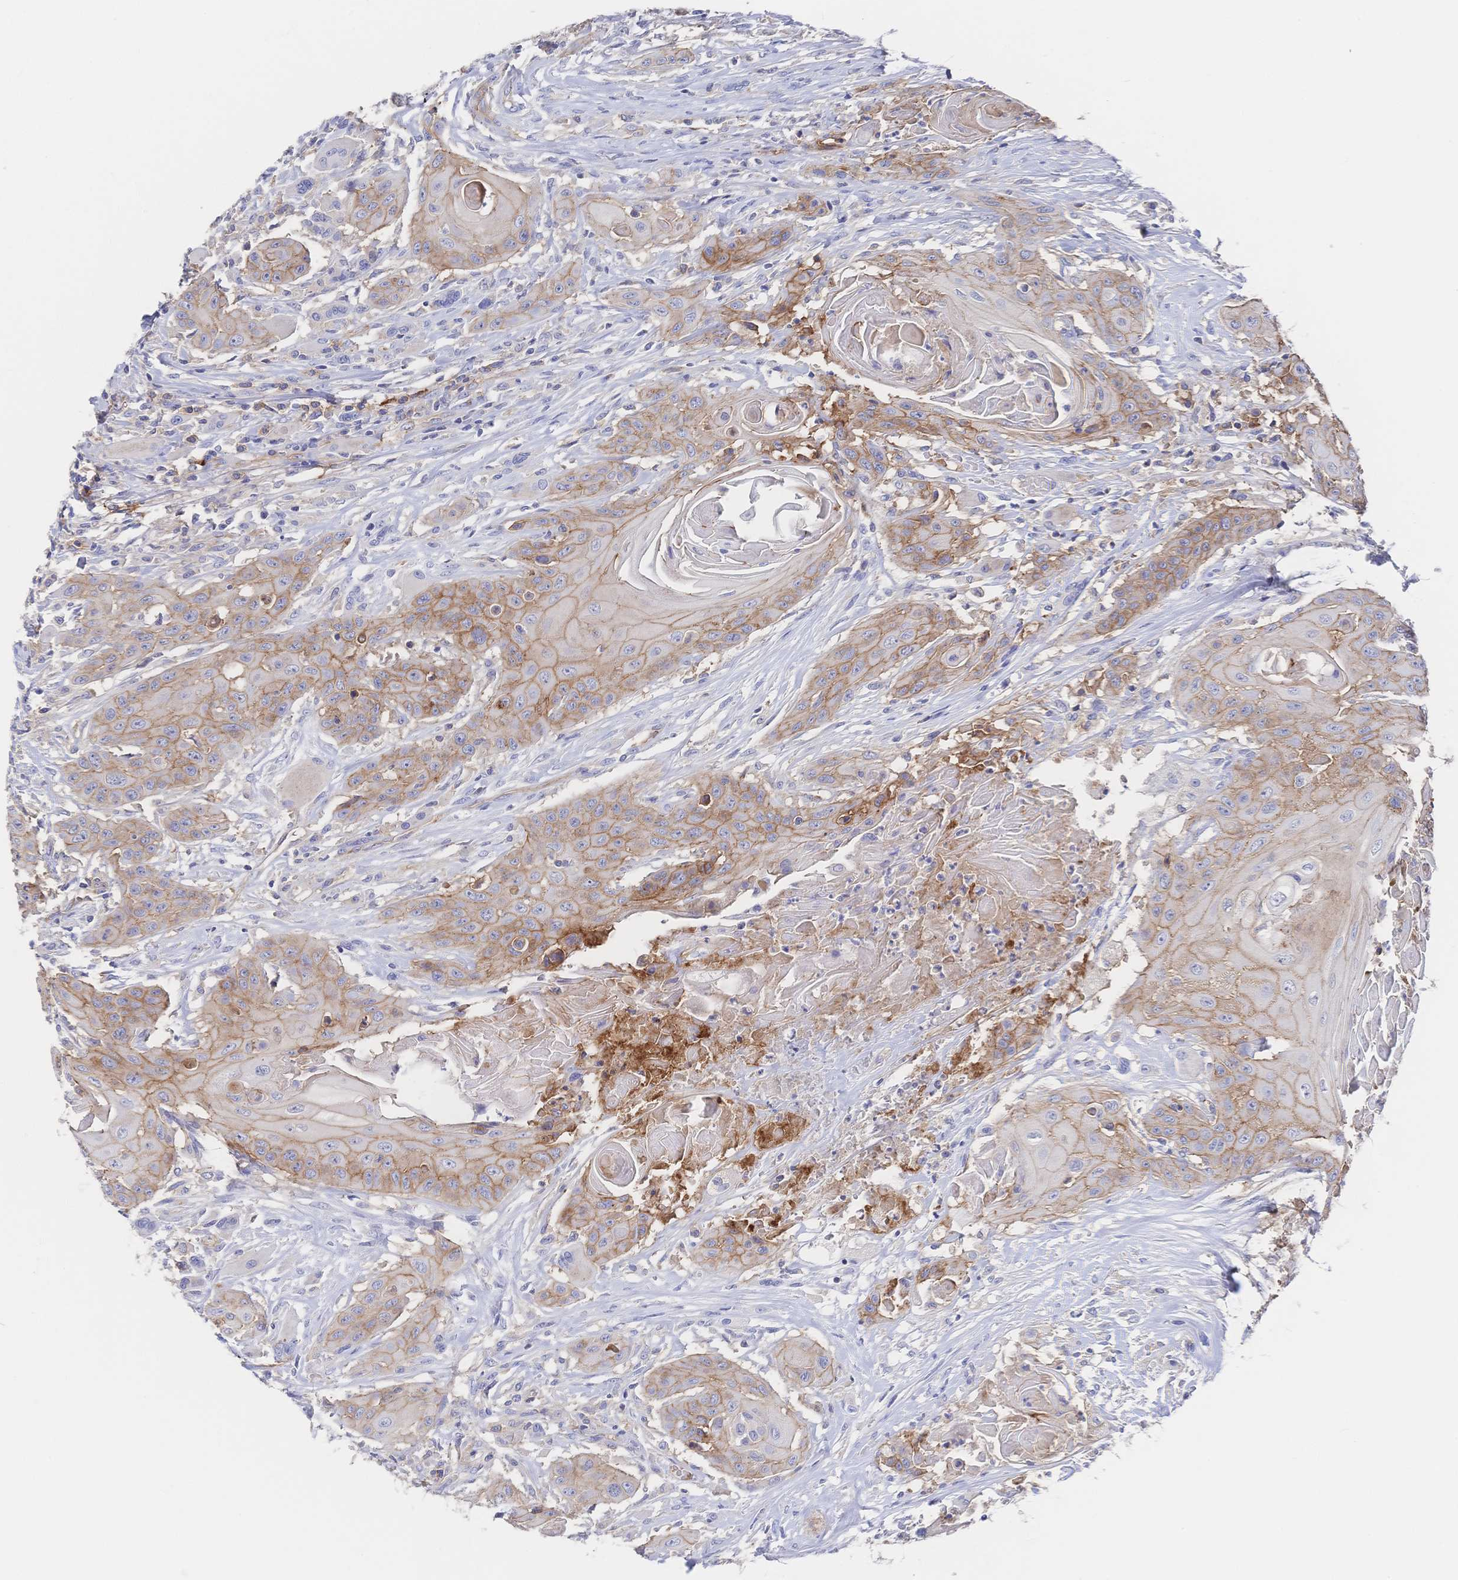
{"staining": {"intensity": "moderate", "quantity": ">75%", "location": "cytoplasmic/membranous"}, "tissue": "head and neck cancer", "cell_type": "Tumor cells", "image_type": "cancer", "snomed": [{"axis": "morphology", "description": "Squamous cell carcinoma, NOS"}, {"axis": "topography", "description": "Oral tissue"}, {"axis": "topography", "description": "Head-Neck"}, {"axis": "topography", "description": "Neck, NOS"}], "caption": "High-magnification brightfield microscopy of squamous cell carcinoma (head and neck) stained with DAB (3,3'-diaminobenzidine) (brown) and counterstained with hematoxylin (blue). tumor cells exhibit moderate cytoplasmic/membranous positivity is seen in about>75% of cells. (Stains: DAB (3,3'-diaminobenzidine) in brown, nuclei in blue, Microscopy: brightfield microscopy at high magnification).", "gene": "F11R", "patient": {"sex": "female", "age": 55}}